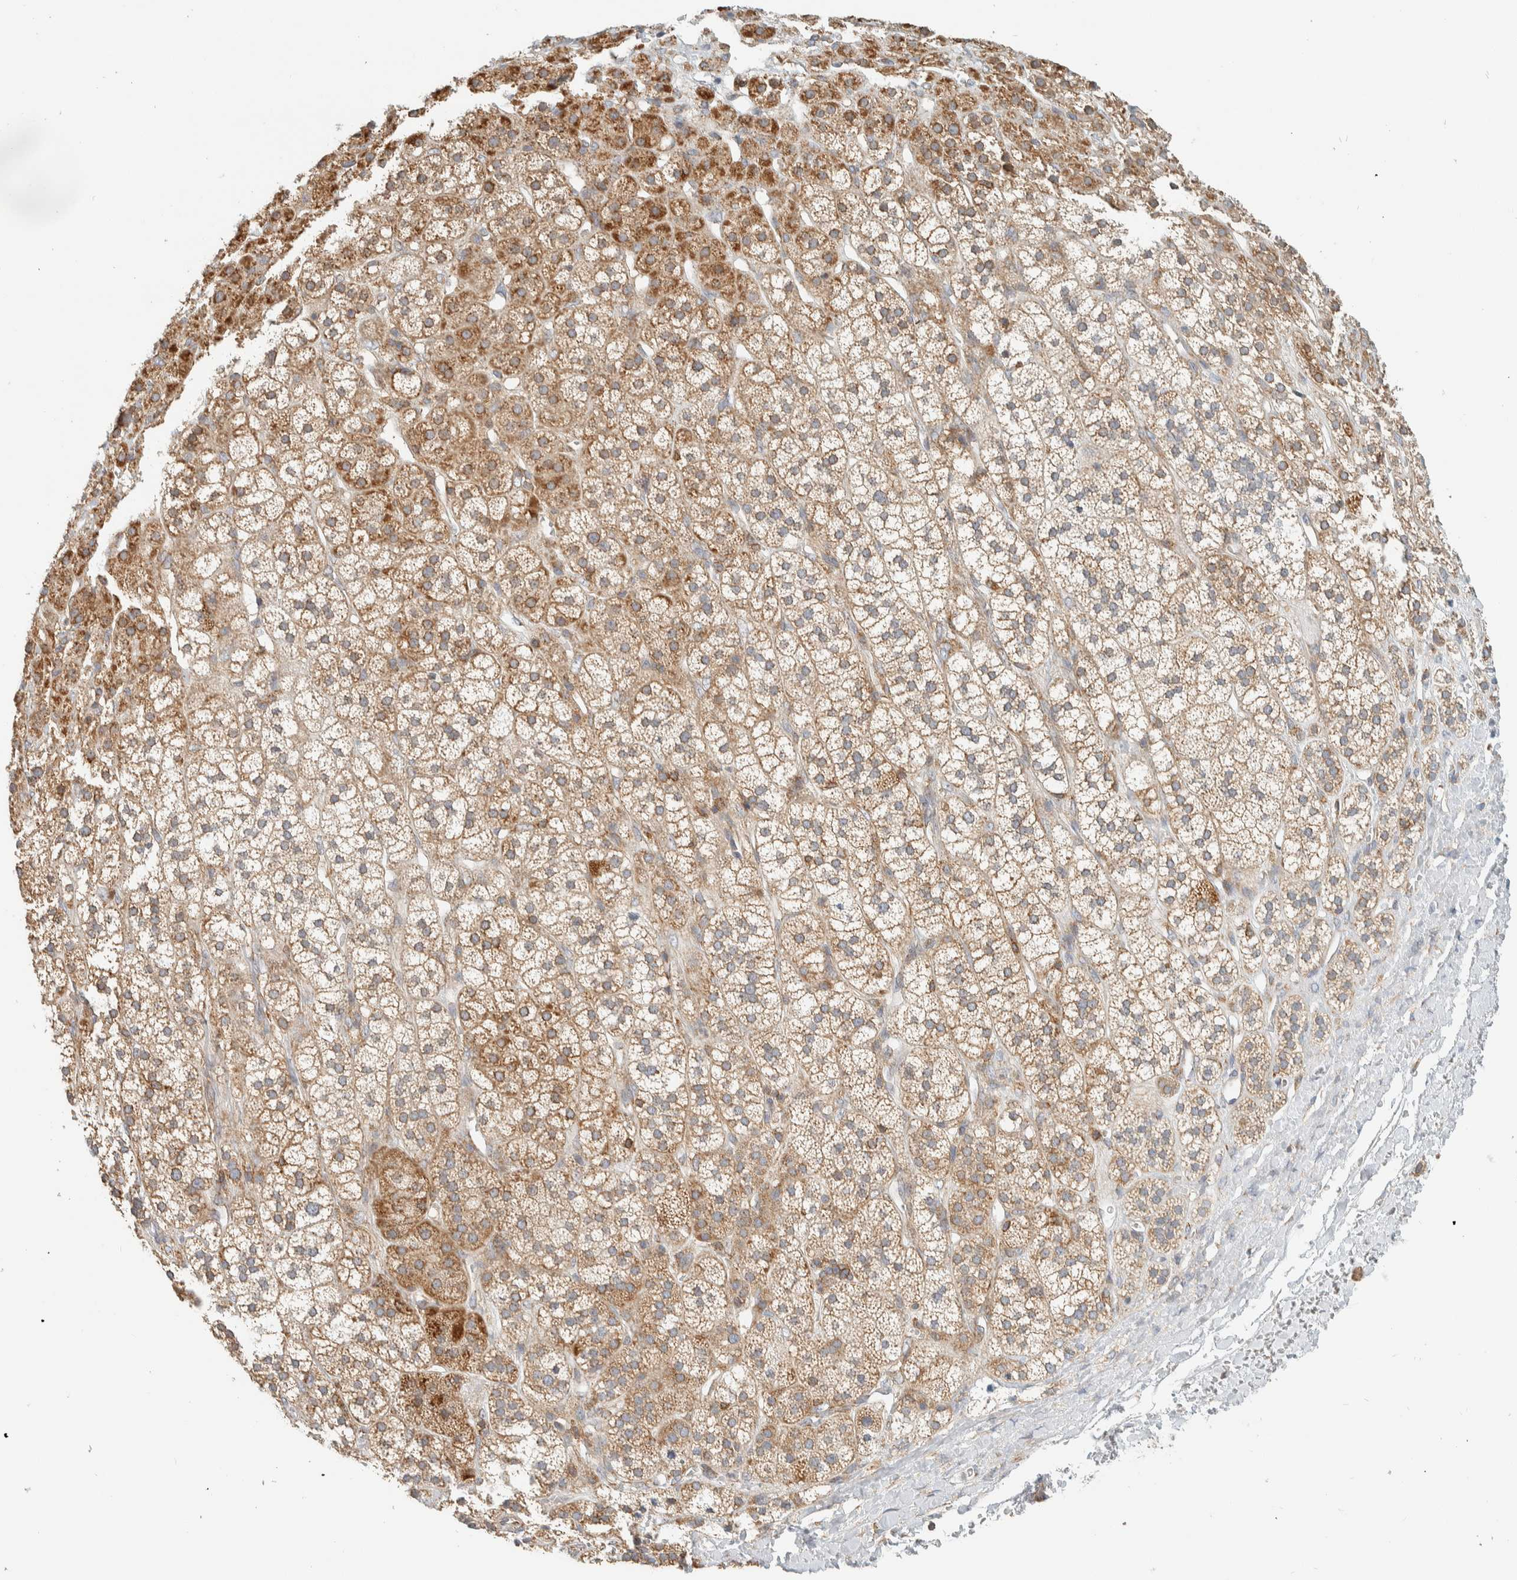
{"staining": {"intensity": "moderate", "quantity": "25%-75%", "location": "cytoplasmic/membranous"}, "tissue": "adrenal gland", "cell_type": "Glandular cells", "image_type": "normal", "snomed": [{"axis": "morphology", "description": "Normal tissue, NOS"}, {"axis": "topography", "description": "Adrenal gland"}], "caption": "High-power microscopy captured an IHC histopathology image of unremarkable adrenal gland, revealing moderate cytoplasmic/membranous staining in approximately 25%-75% of glandular cells.", "gene": "CCDC57", "patient": {"sex": "male", "age": 56}}